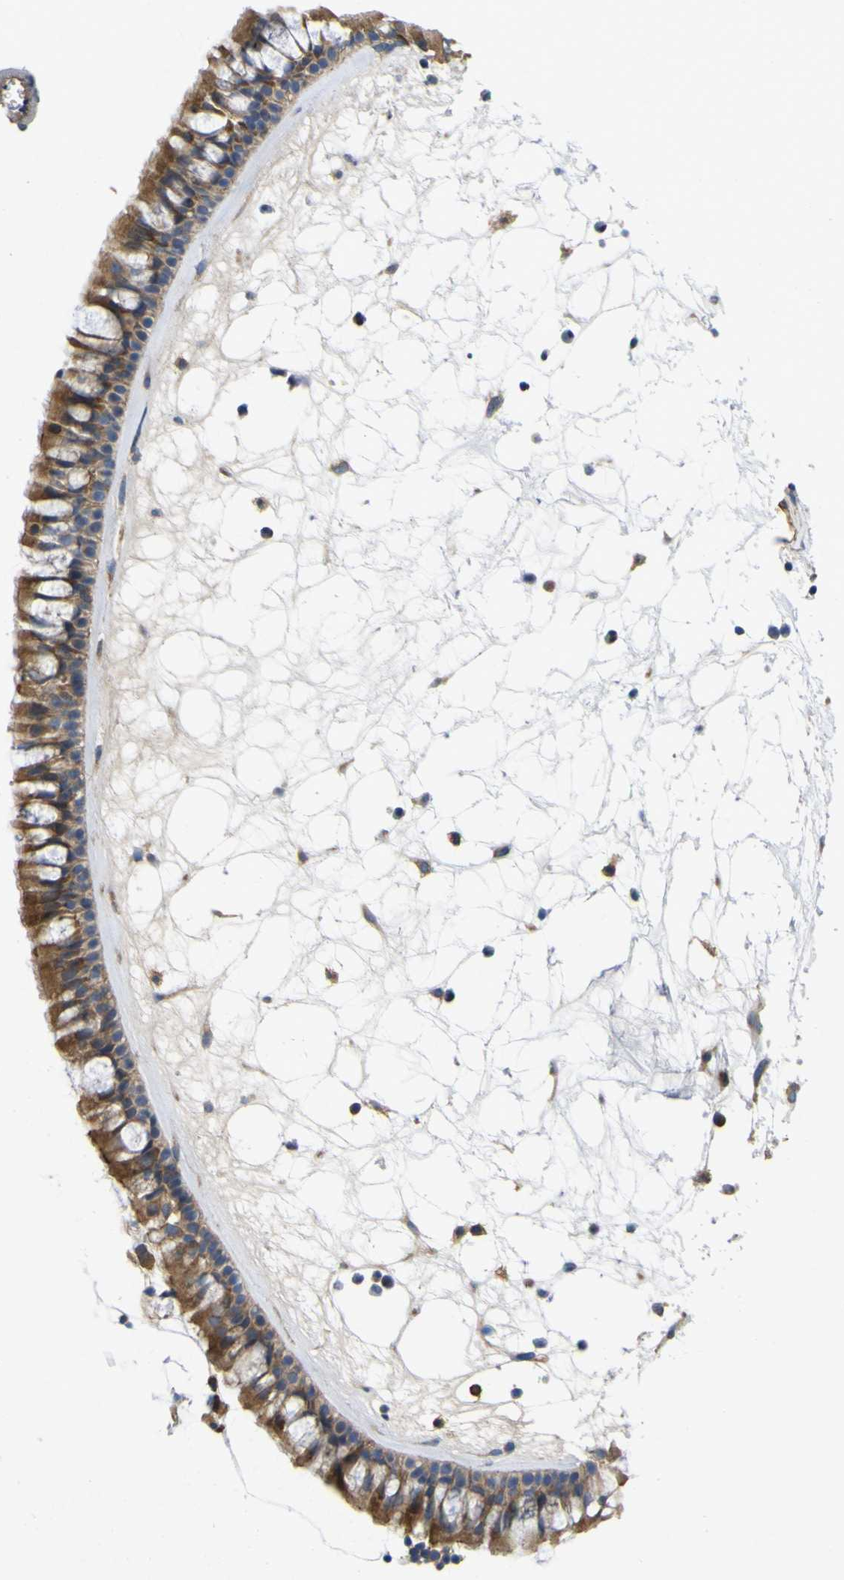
{"staining": {"intensity": "strong", "quantity": ">75%", "location": "cytoplasmic/membranous"}, "tissue": "nasopharynx", "cell_type": "Respiratory epithelial cells", "image_type": "normal", "snomed": [{"axis": "morphology", "description": "Normal tissue, NOS"}, {"axis": "morphology", "description": "Inflammation, NOS"}, {"axis": "topography", "description": "Nasopharynx"}], "caption": "High-power microscopy captured an immunohistochemistry (IHC) histopathology image of unremarkable nasopharynx, revealing strong cytoplasmic/membranous staining in approximately >75% of respiratory epithelial cells. (DAB (3,3'-diaminobenzidine) = brown stain, brightfield microscopy at high magnification).", "gene": "MYEOV", "patient": {"sex": "male", "age": 48}}